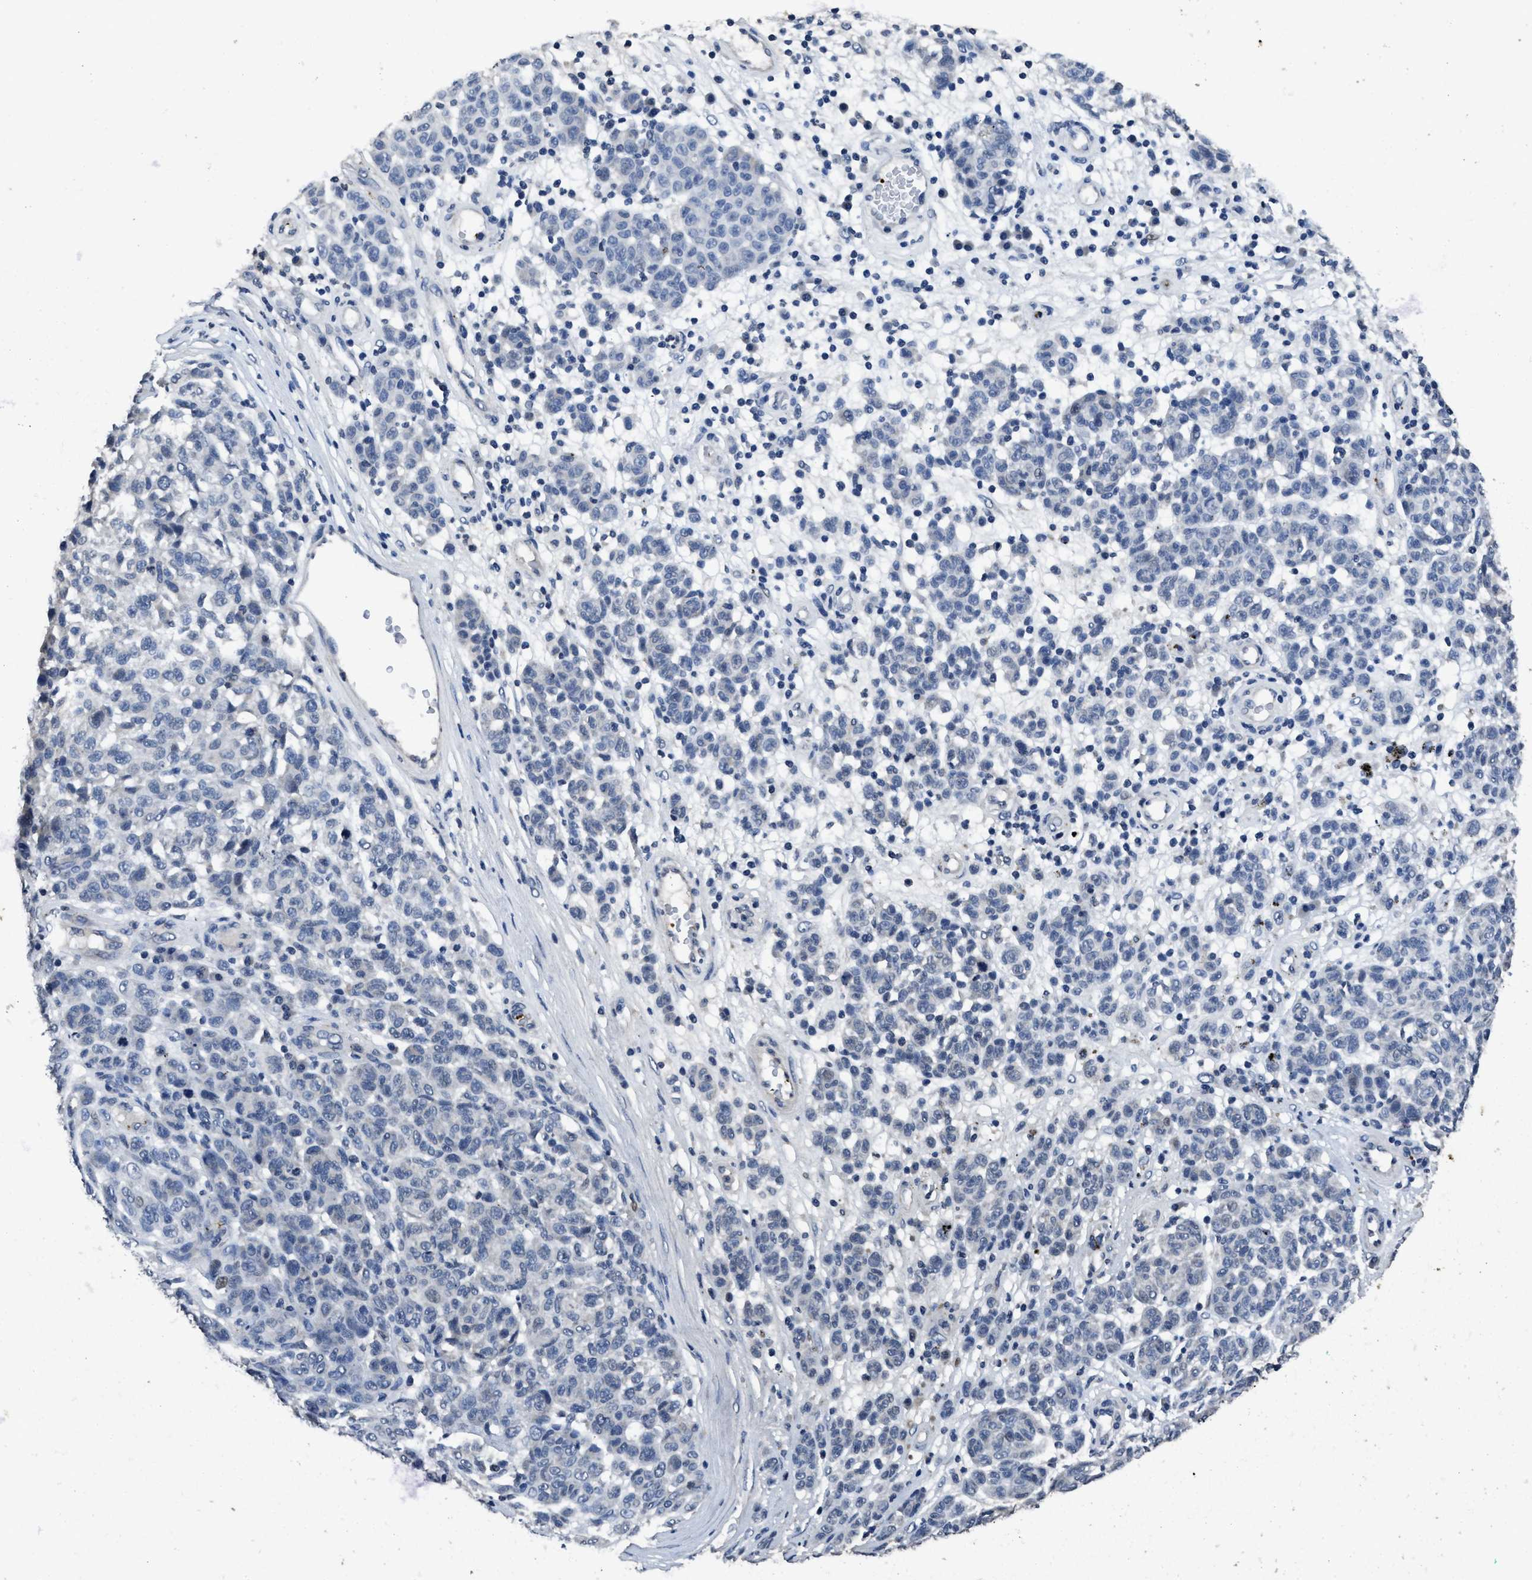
{"staining": {"intensity": "negative", "quantity": "none", "location": "none"}, "tissue": "melanoma", "cell_type": "Tumor cells", "image_type": "cancer", "snomed": [{"axis": "morphology", "description": "Malignant melanoma, NOS"}, {"axis": "topography", "description": "Skin"}], "caption": "The immunohistochemistry photomicrograph has no significant positivity in tumor cells of malignant melanoma tissue.", "gene": "ITGA2B", "patient": {"sex": "male", "age": 59}}